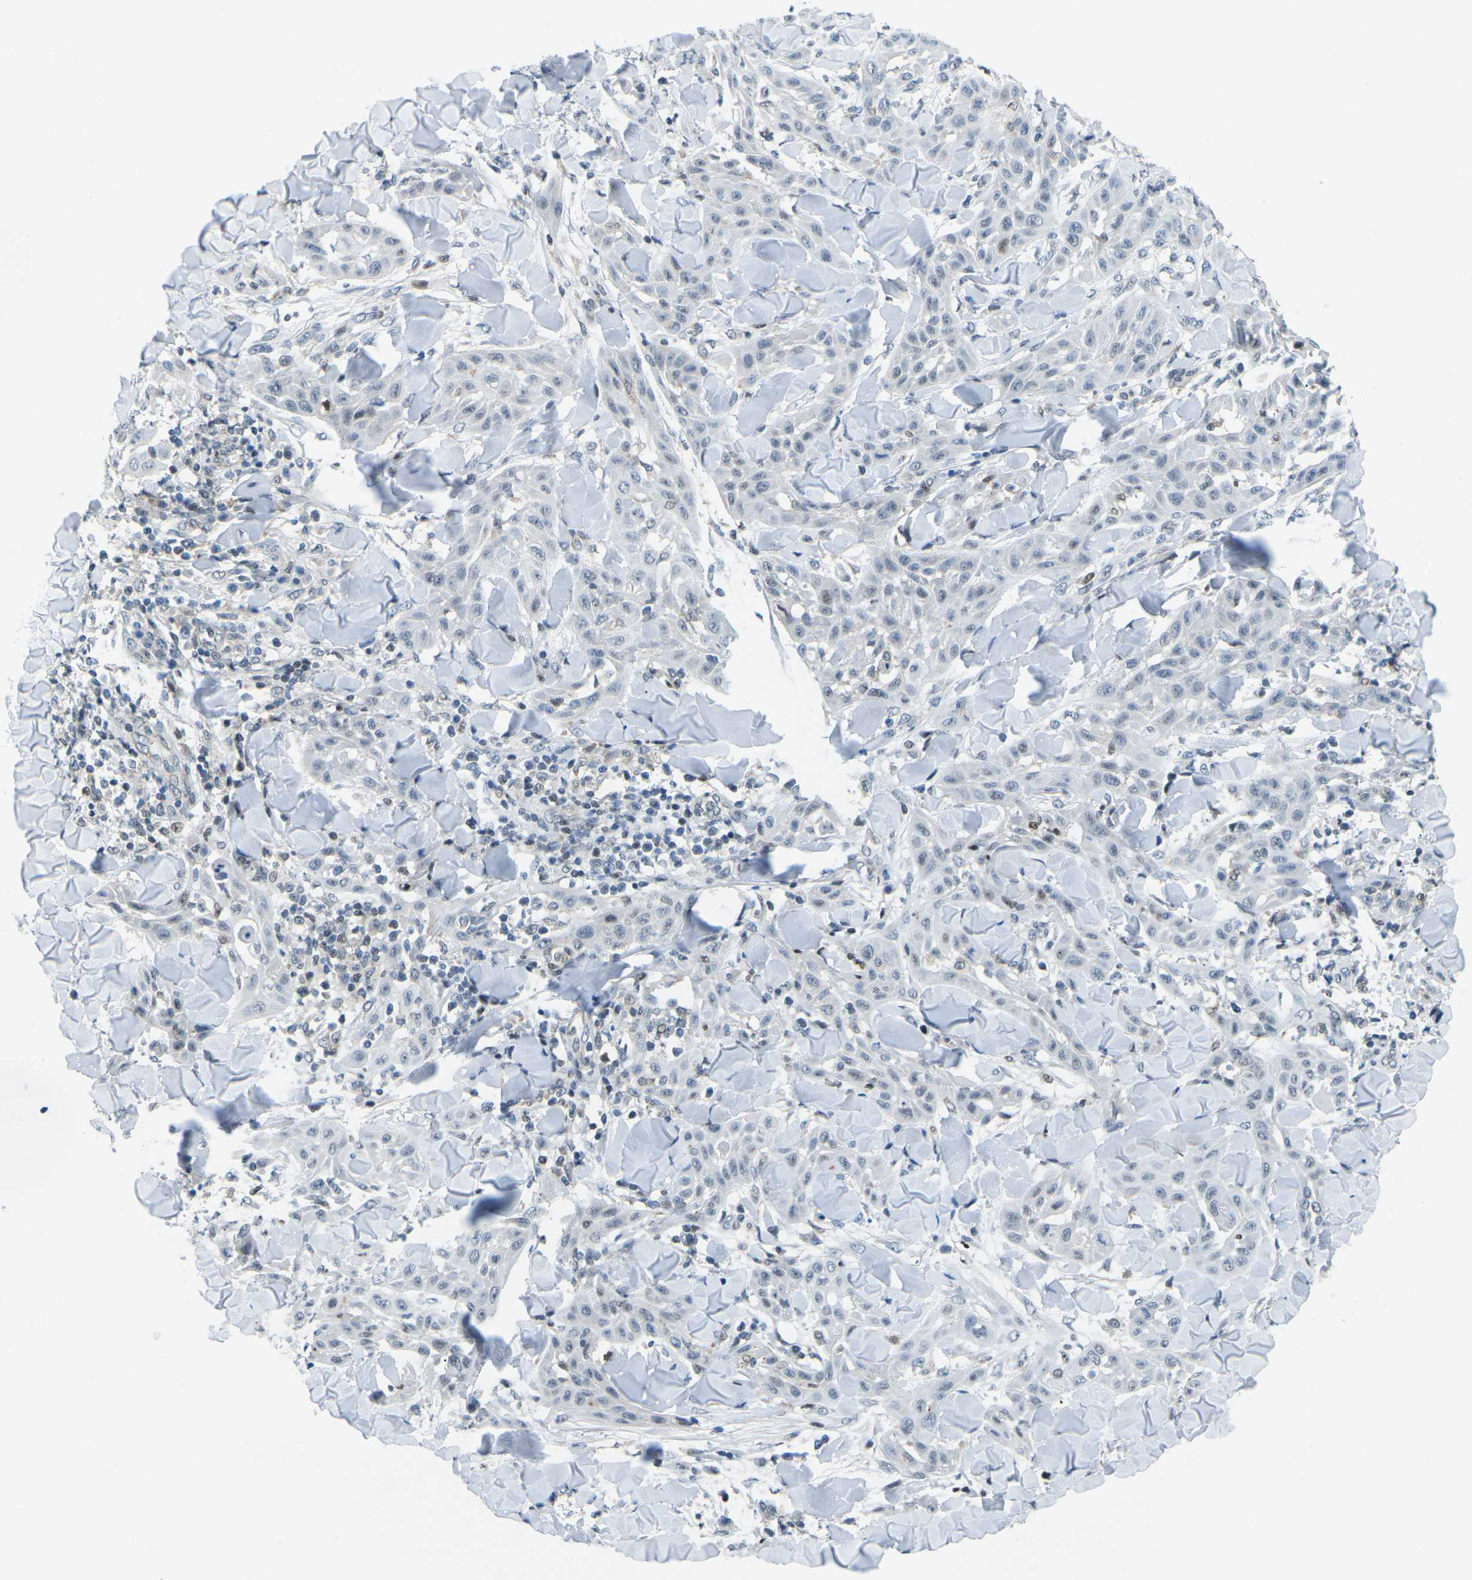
{"staining": {"intensity": "weak", "quantity": "<25%", "location": "nuclear"}, "tissue": "skin cancer", "cell_type": "Tumor cells", "image_type": "cancer", "snomed": [{"axis": "morphology", "description": "Squamous cell carcinoma, NOS"}, {"axis": "topography", "description": "Skin"}], "caption": "An IHC image of squamous cell carcinoma (skin) is shown. There is no staining in tumor cells of squamous cell carcinoma (skin).", "gene": "MBNL1", "patient": {"sex": "male", "age": 24}}